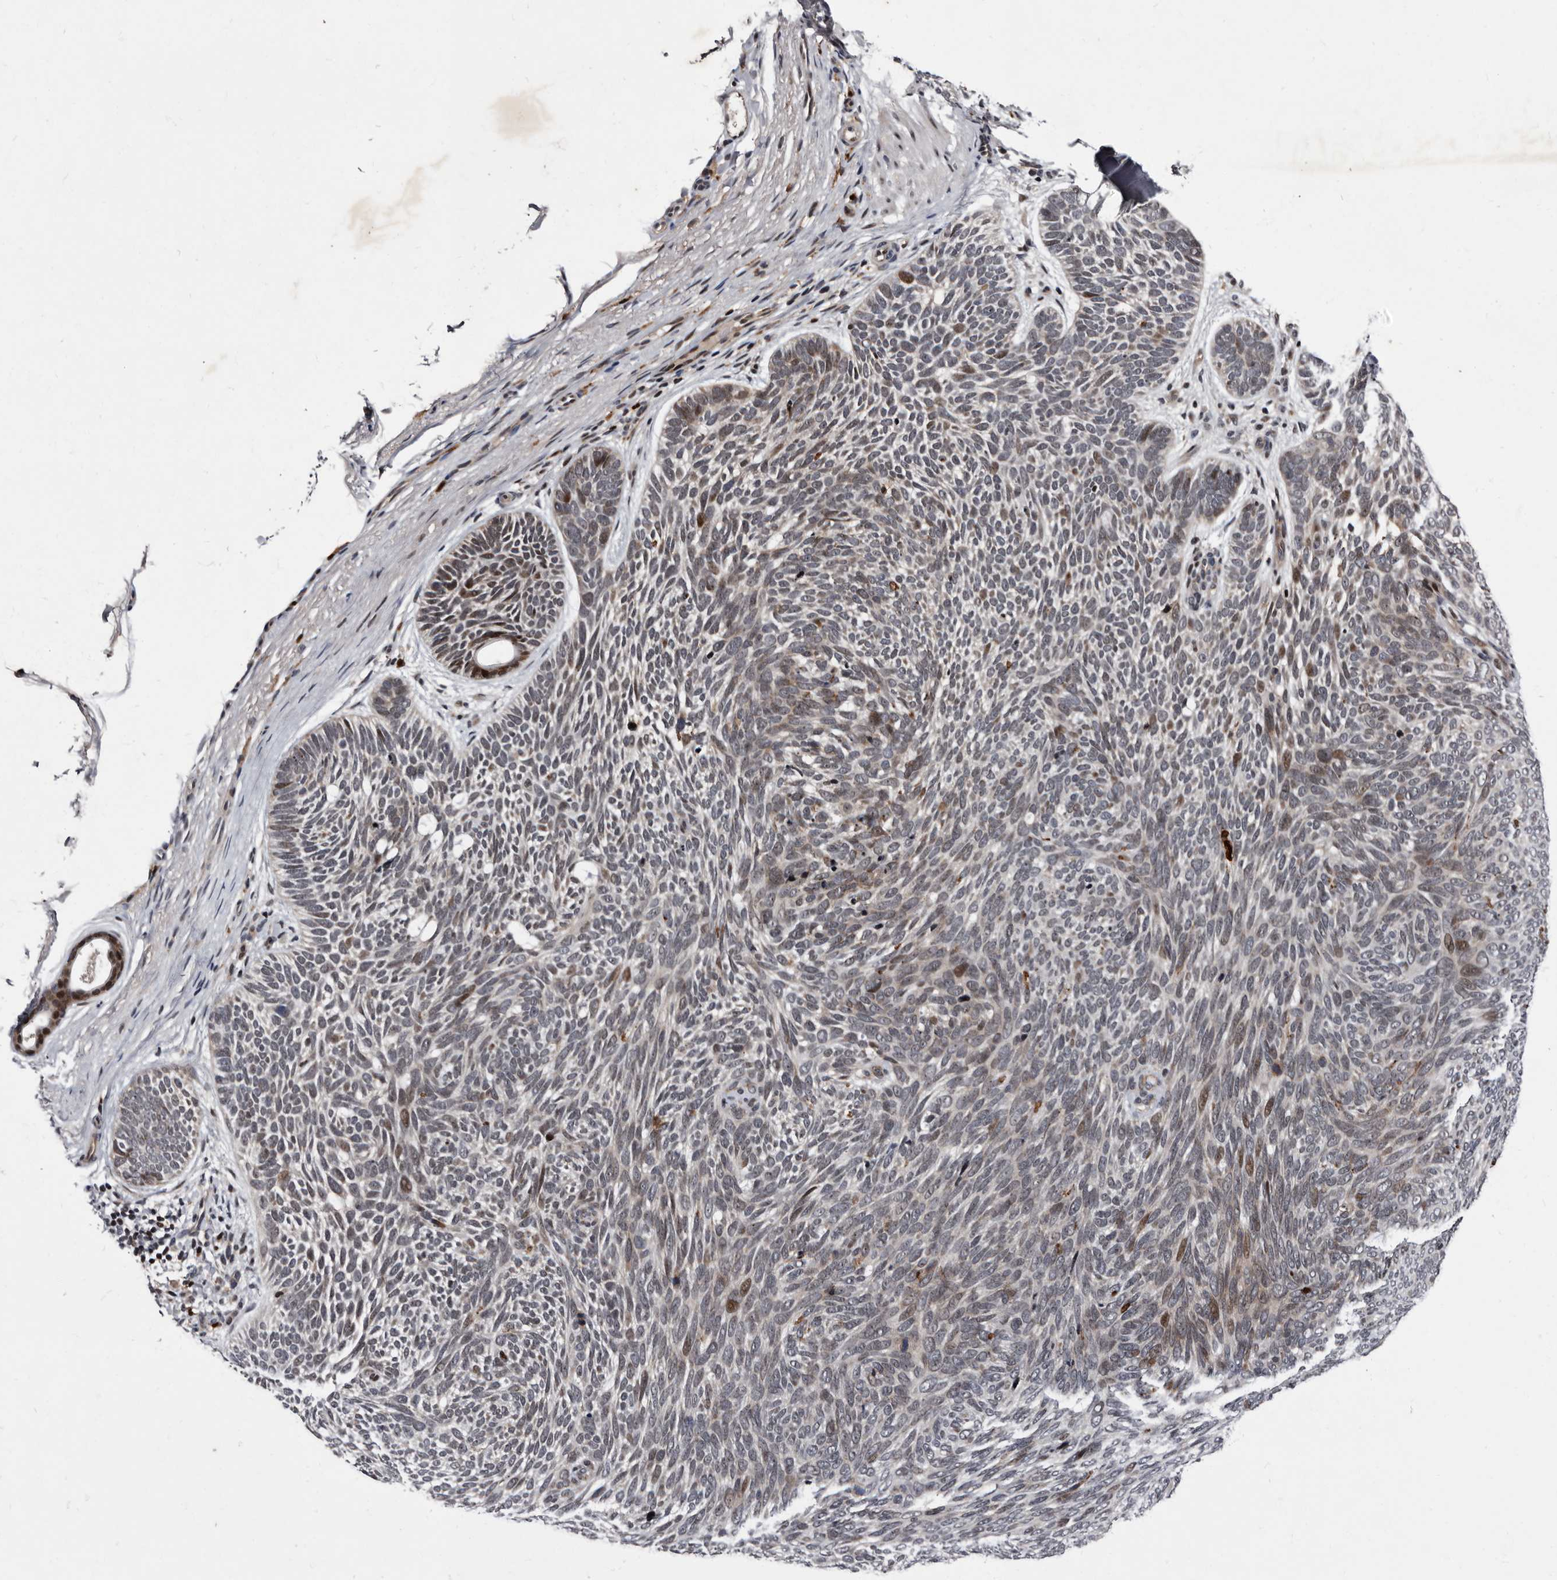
{"staining": {"intensity": "weak", "quantity": "<25%", "location": "cytoplasmic/membranous,nuclear"}, "tissue": "skin cancer", "cell_type": "Tumor cells", "image_type": "cancer", "snomed": [{"axis": "morphology", "description": "Basal cell carcinoma"}, {"axis": "topography", "description": "Skin"}], "caption": "Immunohistochemistry of human skin cancer (basal cell carcinoma) exhibits no staining in tumor cells.", "gene": "TNKS", "patient": {"sex": "female", "age": 85}}